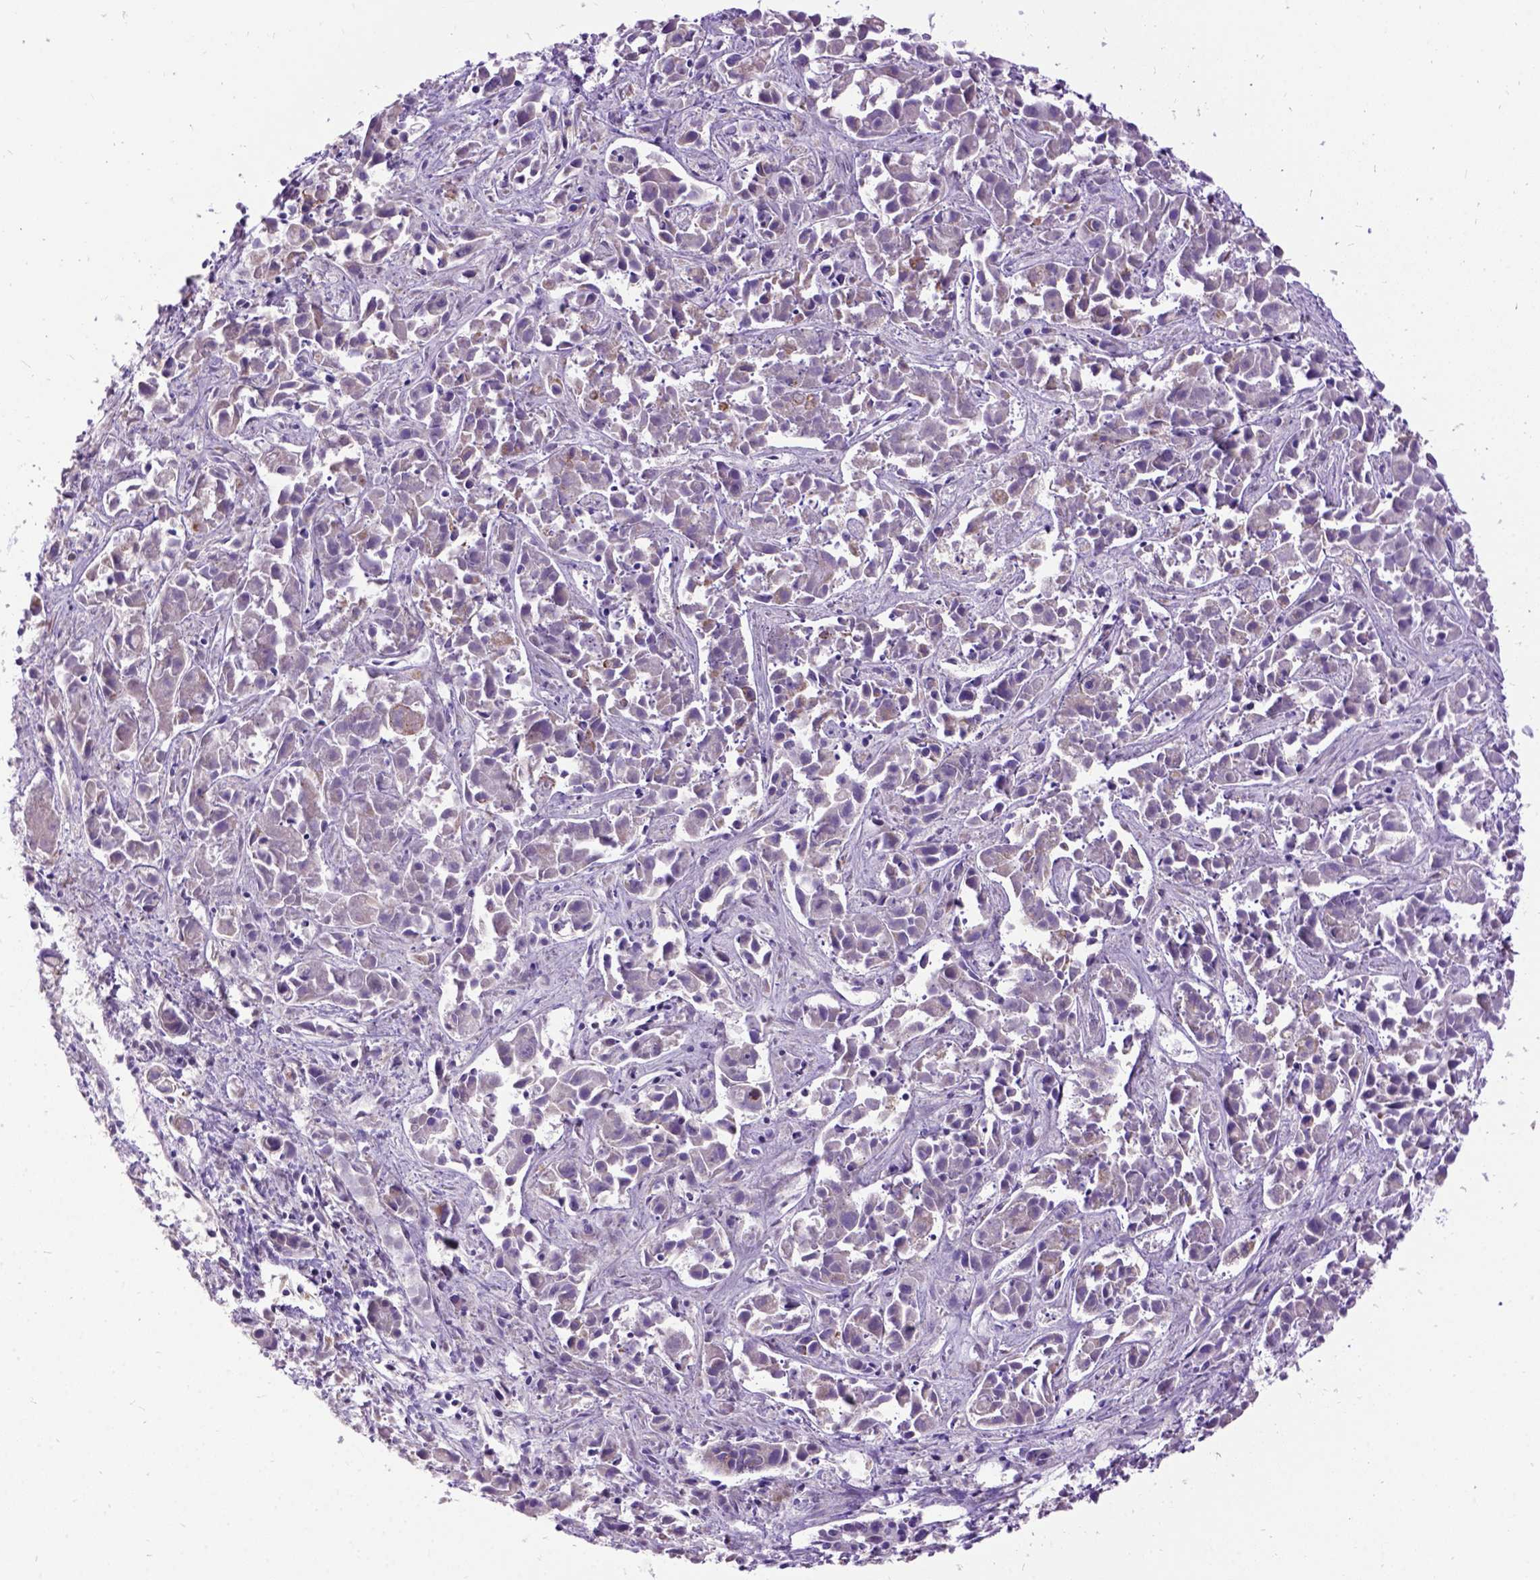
{"staining": {"intensity": "negative", "quantity": "none", "location": "none"}, "tissue": "liver cancer", "cell_type": "Tumor cells", "image_type": "cancer", "snomed": [{"axis": "morphology", "description": "Cholangiocarcinoma"}, {"axis": "topography", "description": "Liver"}], "caption": "Photomicrograph shows no significant protein staining in tumor cells of cholangiocarcinoma (liver).", "gene": "CFAP54", "patient": {"sex": "female", "age": 81}}